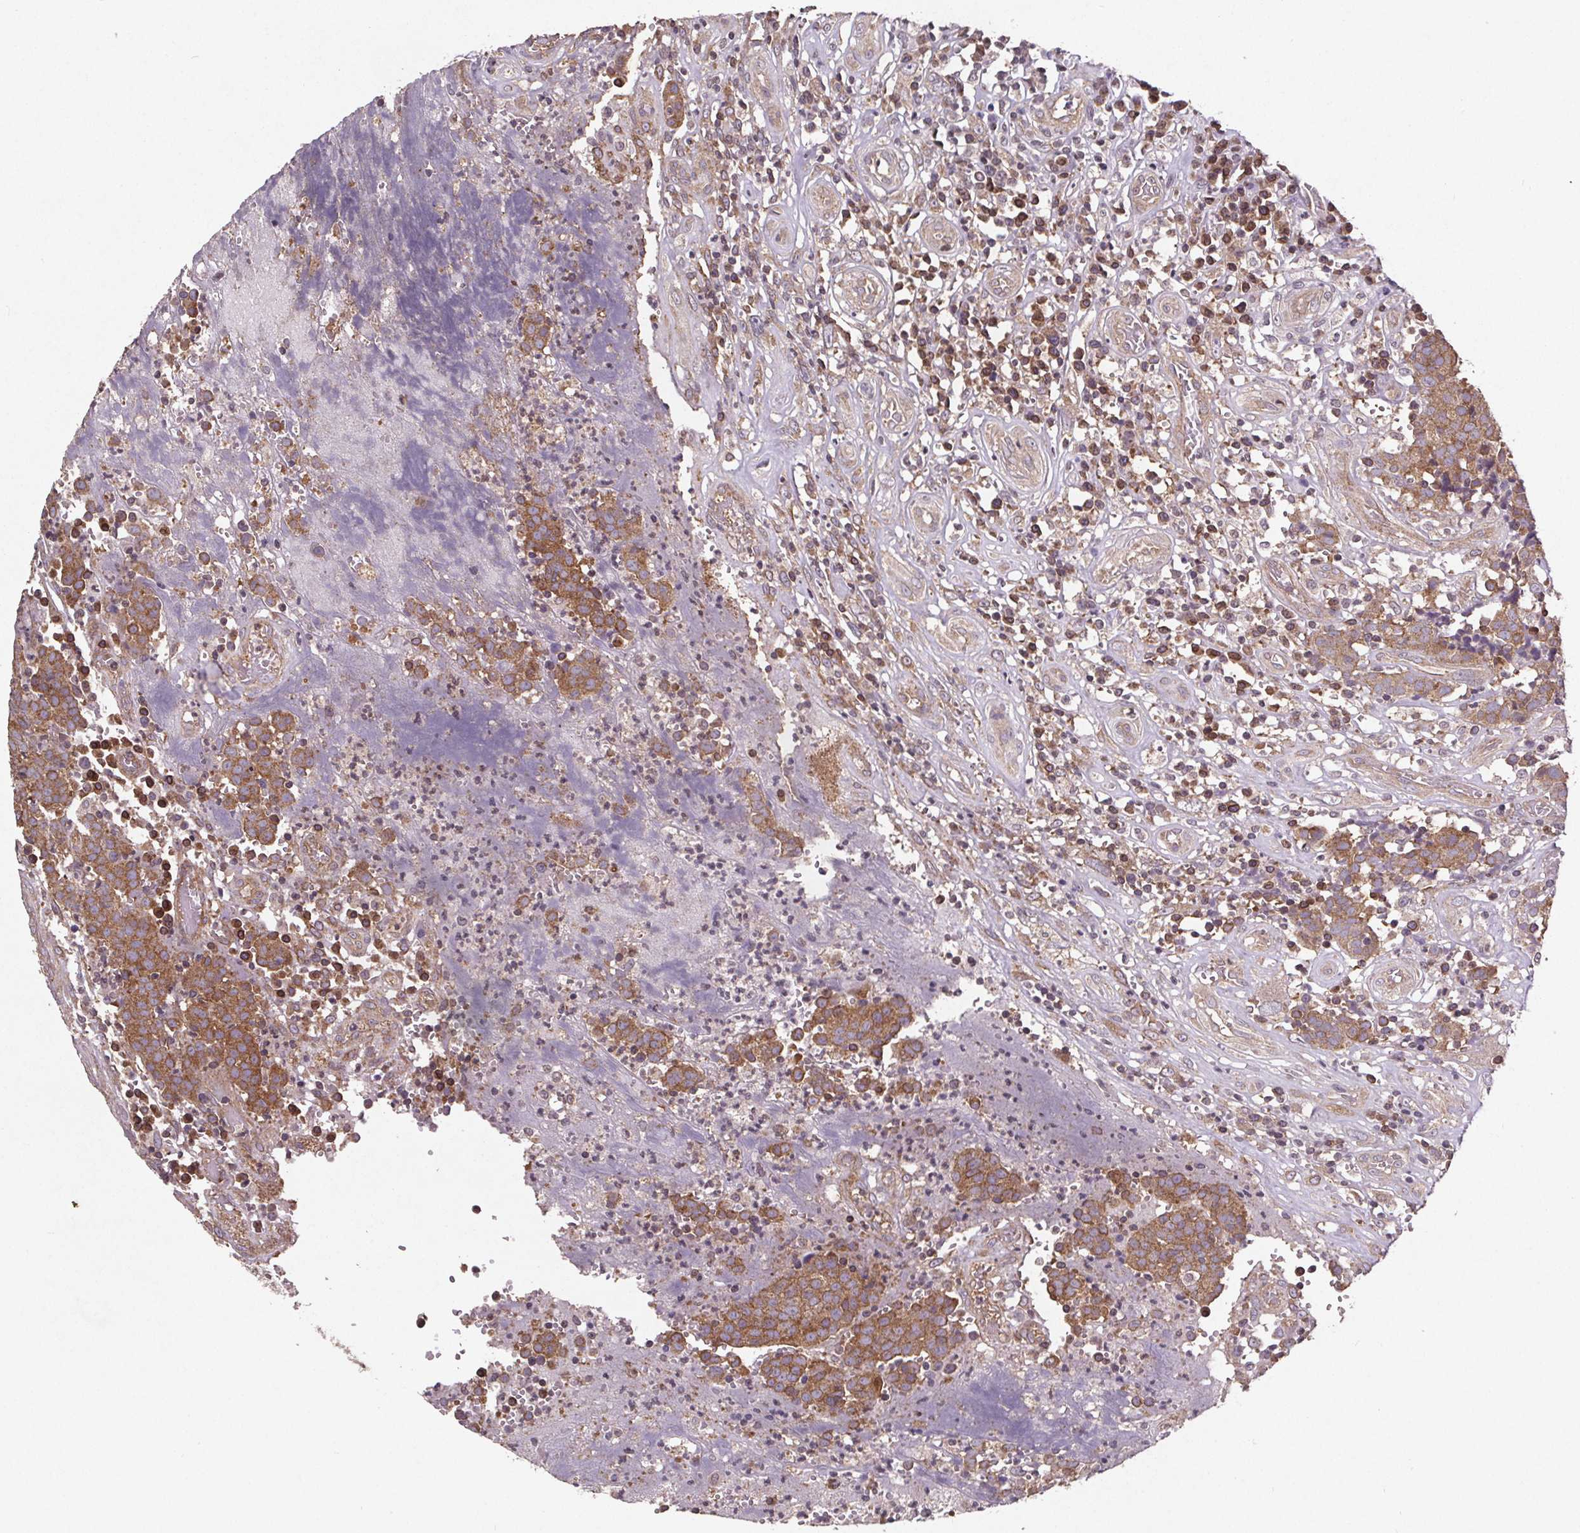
{"staining": {"intensity": "moderate", "quantity": ">75%", "location": "cytoplasmic/membranous"}, "tissue": "prostate cancer", "cell_type": "Tumor cells", "image_type": "cancer", "snomed": [{"axis": "morphology", "description": "Adenocarcinoma, High grade"}, {"axis": "topography", "description": "Prostate and seminal vesicle, NOS"}], "caption": "The immunohistochemical stain labels moderate cytoplasmic/membranous staining in tumor cells of prostate cancer (adenocarcinoma (high-grade)) tissue.", "gene": "STRN3", "patient": {"sex": "male", "age": 60}}